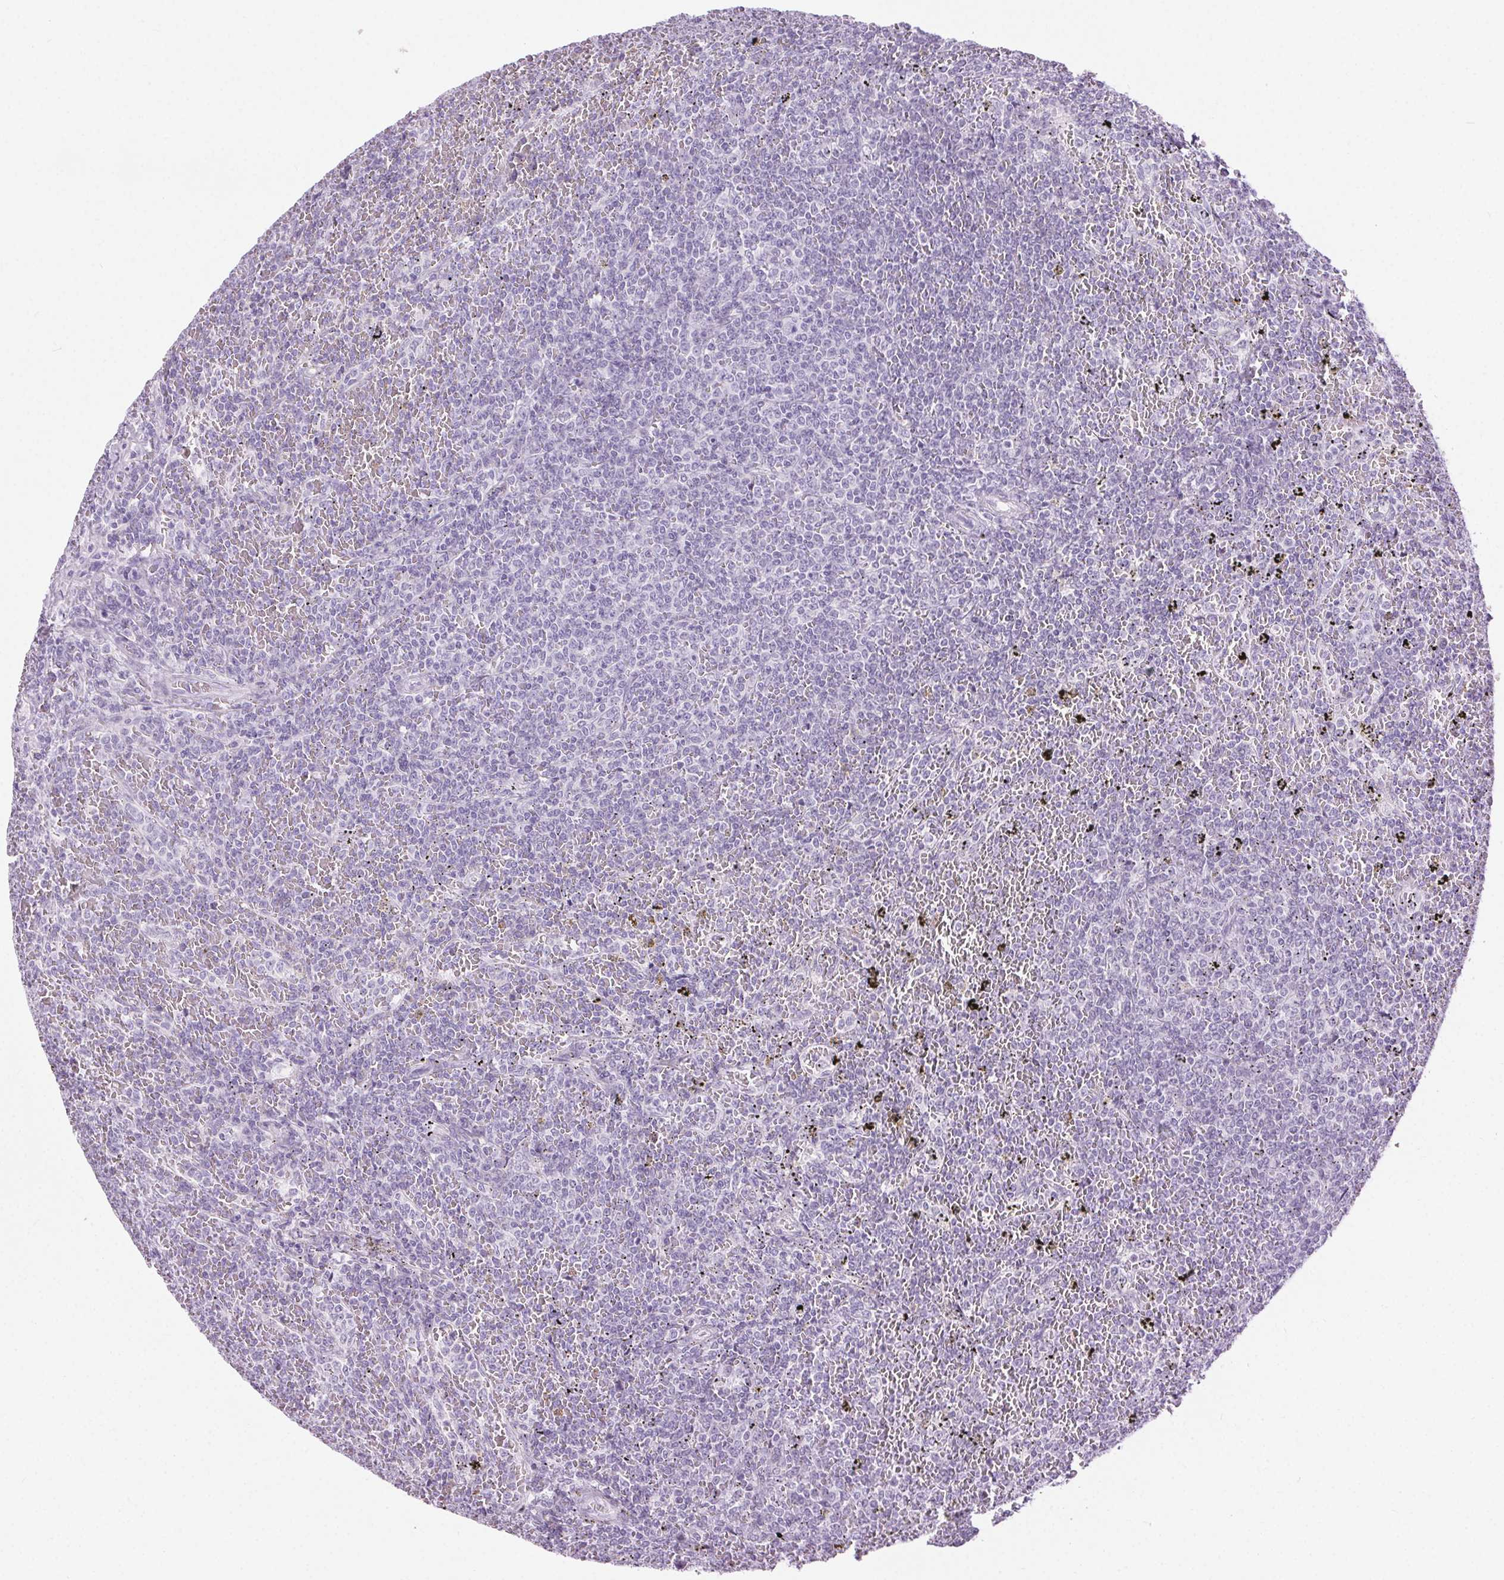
{"staining": {"intensity": "negative", "quantity": "none", "location": "none"}, "tissue": "lymphoma", "cell_type": "Tumor cells", "image_type": "cancer", "snomed": [{"axis": "morphology", "description": "Malignant lymphoma, non-Hodgkin's type, Low grade"}, {"axis": "topography", "description": "Spleen"}], "caption": "Immunohistochemical staining of human lymphoma displays no significant positivity in tumor cells.", "gene": "BEND2", "patient": {"sex": "female", "age": 77}}